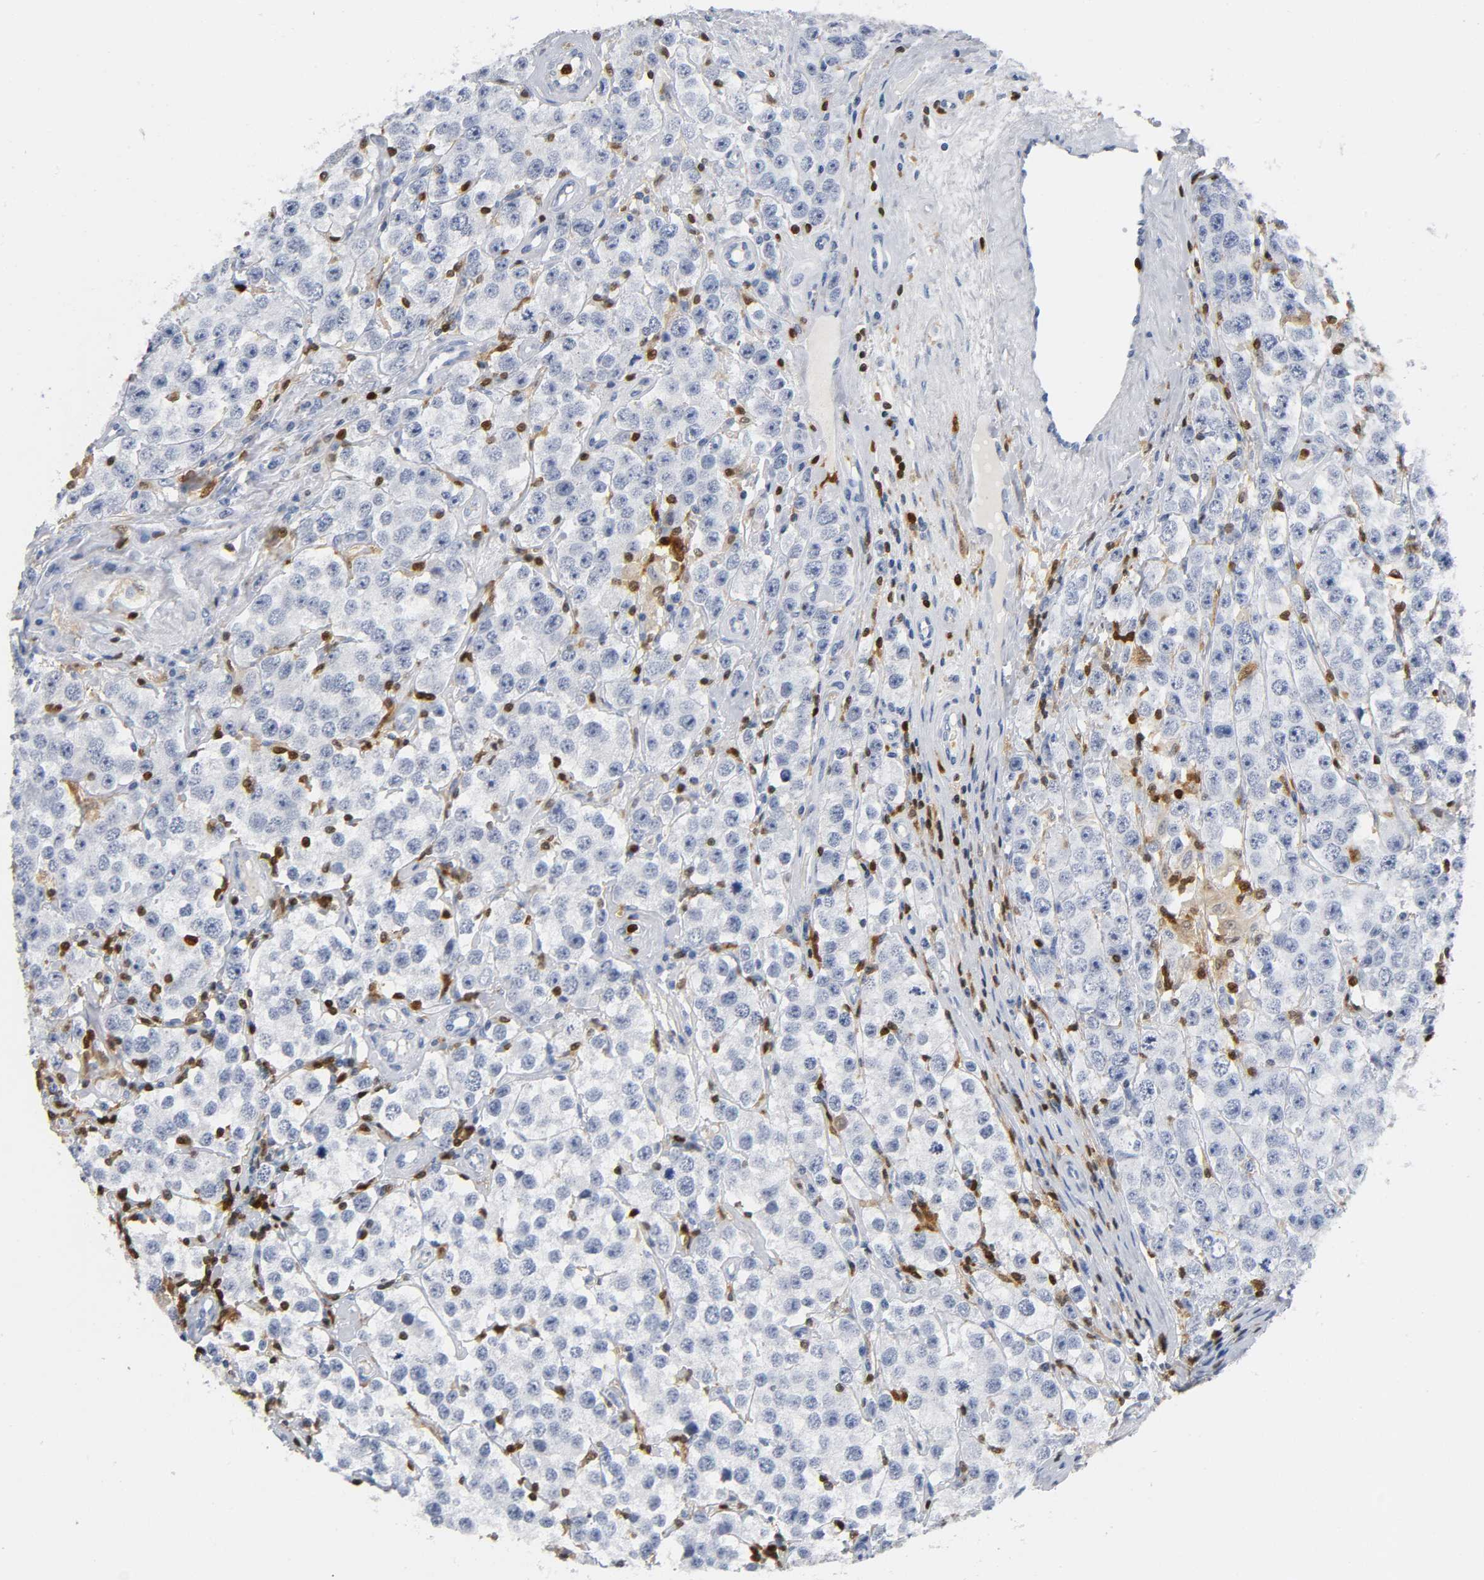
{"staining": {"intensity": "negative", "quantity": "none", "location": "none"}, "tissue": "testis cancer", "cell_type": "Tumor cells", "image_type": "cancer", "snomed": [{"axis": "morphology", "description": "Seminoma, NOS"}, {"axis": "topography", "description": "Testis"}], "caption": "This is a photomicrograph of immunohistochemistry staining of testis seminoma, which shows no staining in tumor cells. (DAB IHC visualized using brightfield microscopy, high magnification).", "gene": "DOK2", "patient": {"sex": "male", "age": 52}}